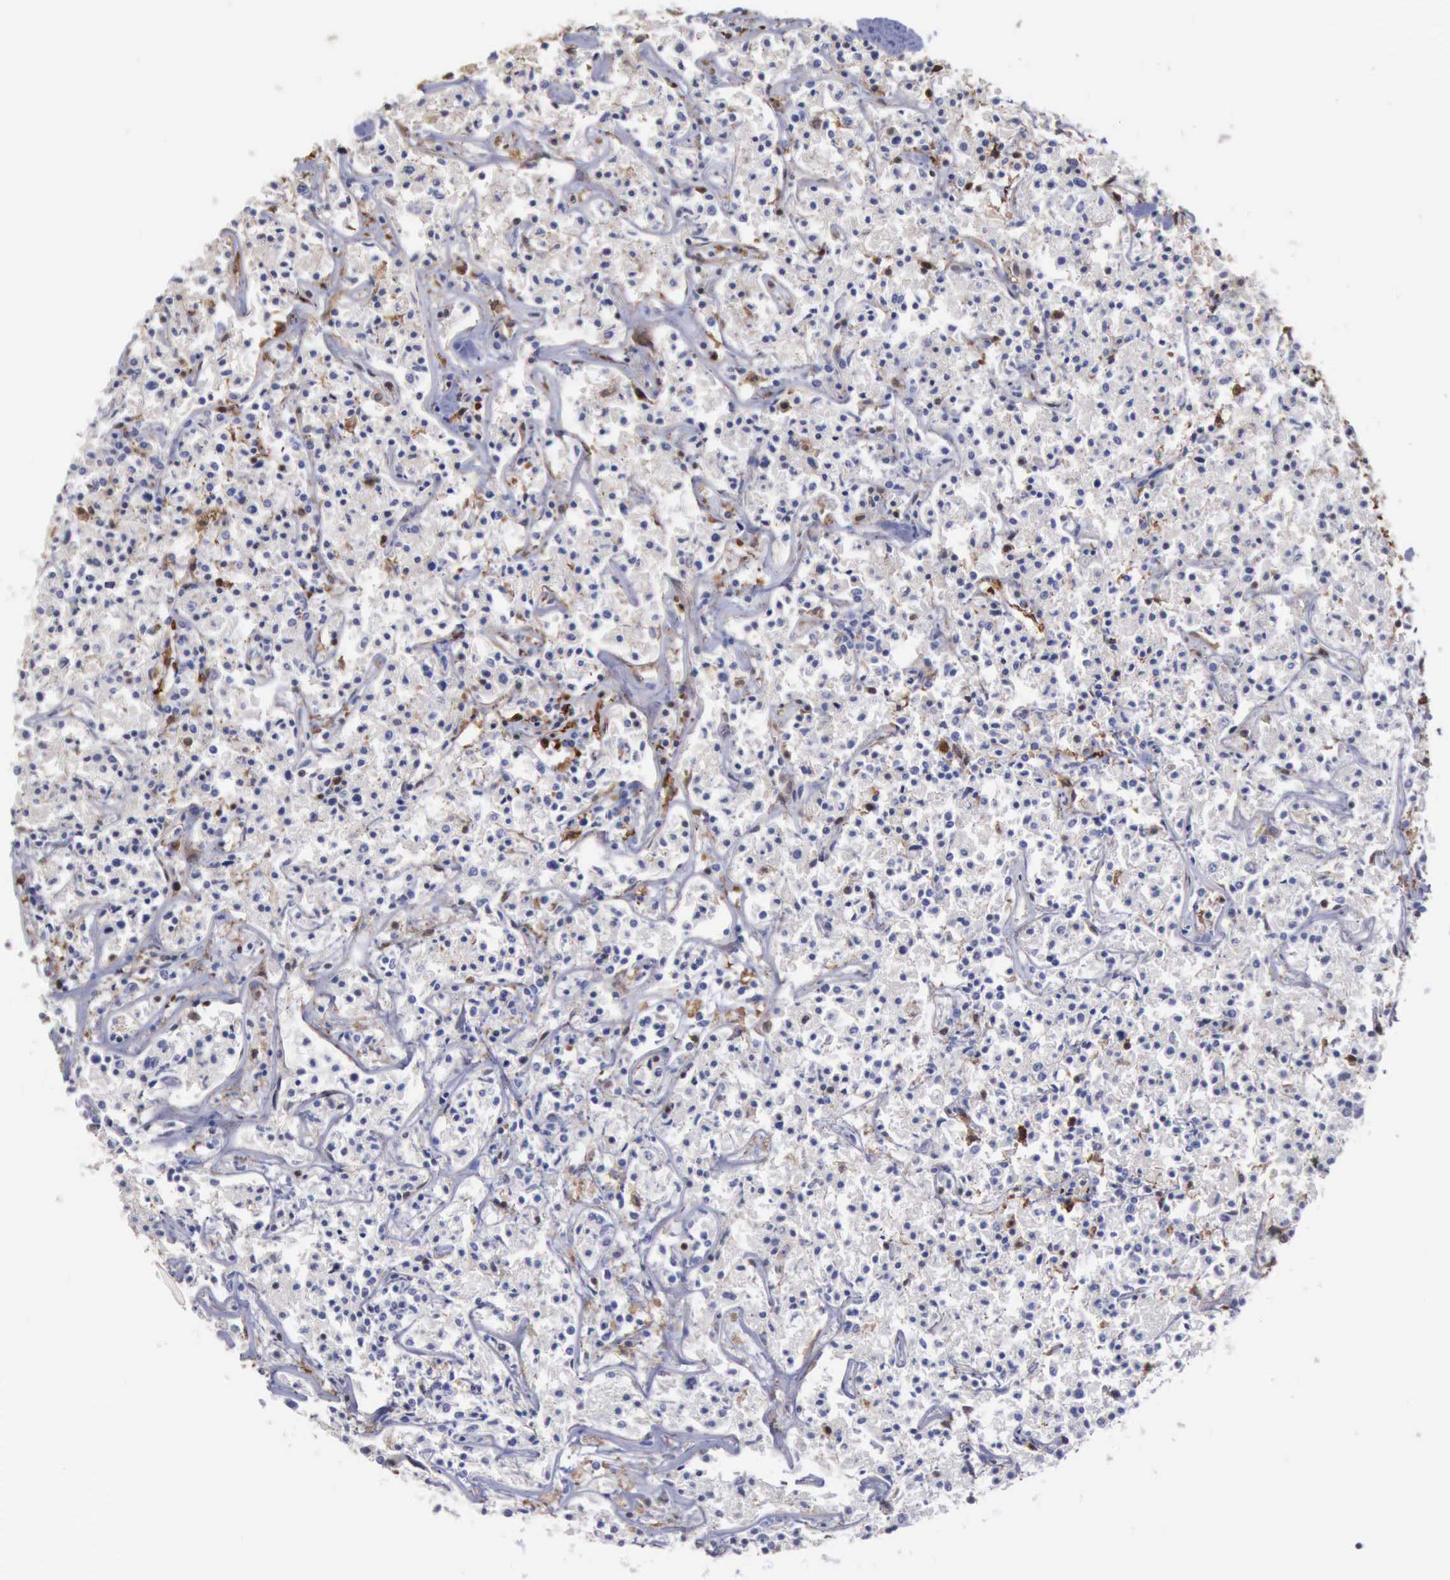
{"staining": {"intensity": "strong", "quantity": "<25%", "location": "nuclear"}, "tissue": "lymphoma", "cell_type": "Tumor cells", "image_type": "cancer", "snomed": [{"axis": "morphology", "description": "Malignant lymphoma, non-Hodgkin's type, Low grade"}, {"axis": "topography", "description": "Small intestine"}], "caption": "Strong nuclear staining for a protein is appreciated in about <25% of tumor cells of low-grade malignant lymphoma, non-Hodgkin's type using immunohistochemistry (IHC).", "gene": "STAT1", "patient": {"sex": "female", "age": 59}}